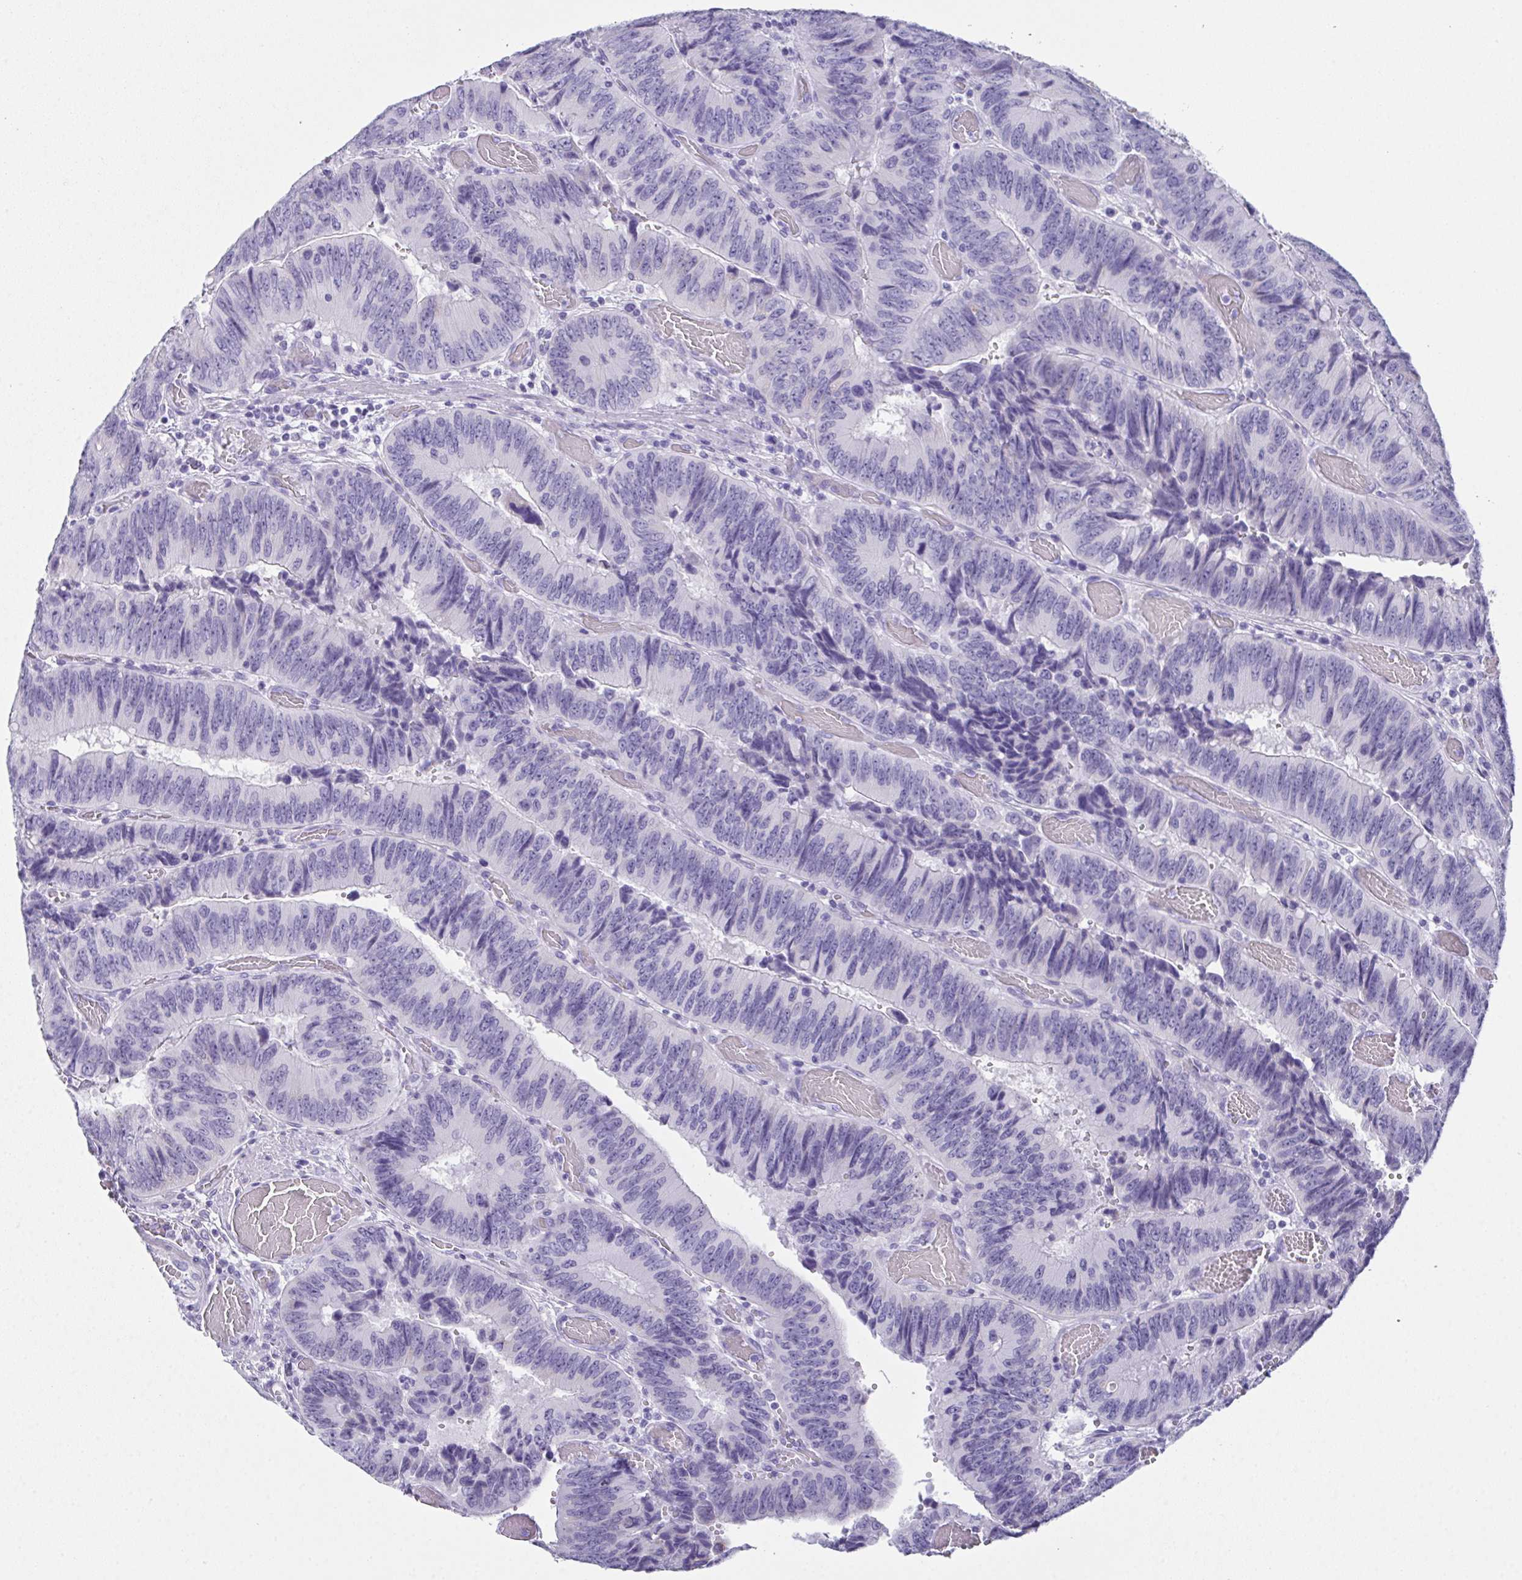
{"staining": {"intensity": "negative", "quantity": "none", "location": "none"}, "tissue": "colorectal cancer", "cell_type": "Tumor cells", "image_type": "cancer", "snomed": [{"axis": "morphology", "description": "Adenocarcinoma, NOS"}, {"axis": "topography", "description": "Colon"}], "caption": "High power microscopy micrograph of an immunohistochemistry (IHC) photomicrograph of adenocarcinoma (colorectal), revealing no significant staining in tumor cells.", "gene": "TEX19", "patient": {"sex": "female", "age": 84}}